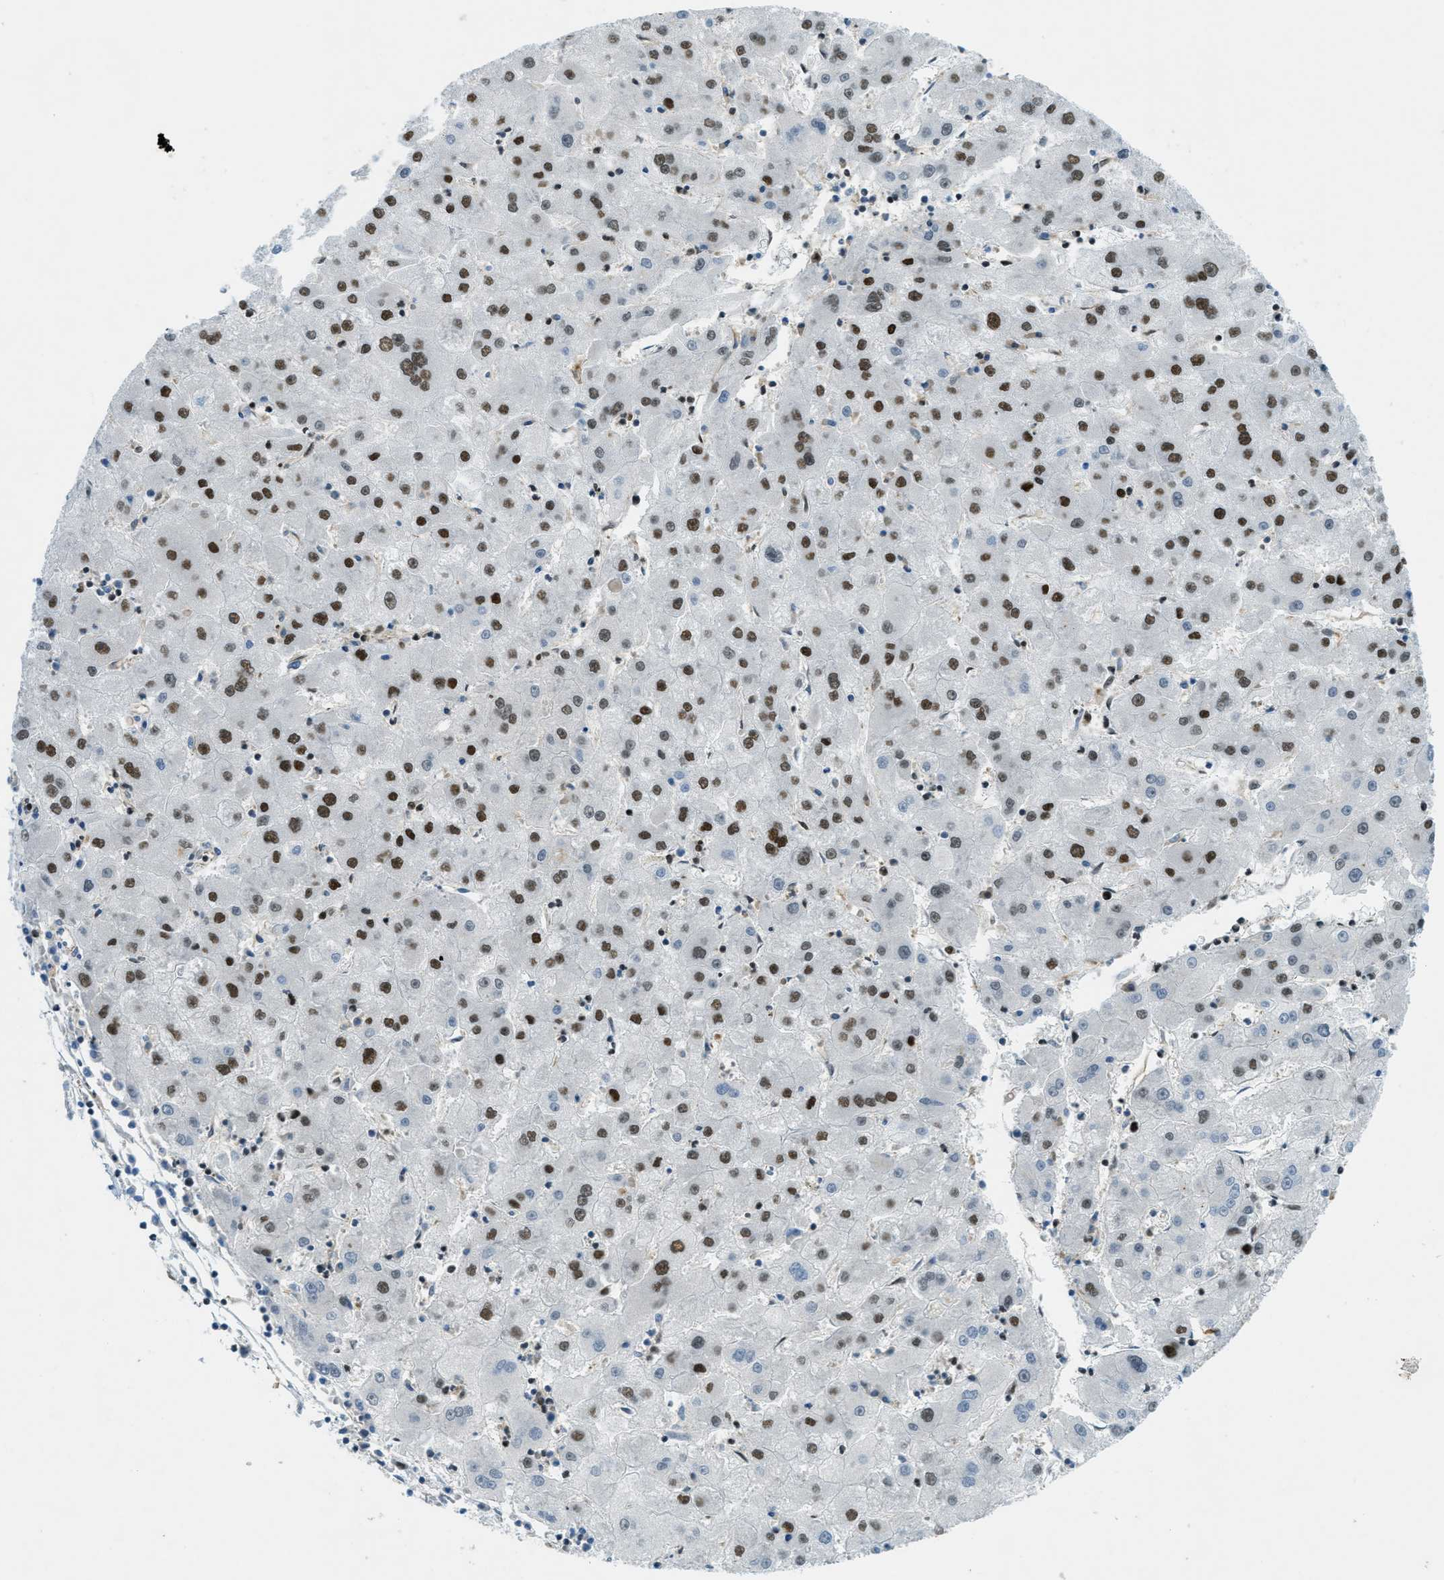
{"staining": {"intensity": "moderate", "quantity": ">75%", "location": "nuclear"}, "tissue": "liver cancer", "cell_type": "Tumor cells", "image_type": "cancer", "snomed": [{"axis": "morphology", "description": "Carcinoma, Hepatocellular, NOS"}, {"axis": "topography", "description": "Liver"}], "caption": "DAB (3,3'-diaminobenzidine) immunohistochemical staining of liver cancer (hepatocellular carcinoma) demonstrates moderate nuclear protein expression in about >75% of tumor cells.", "gene": "ZFR", "patient": {"sex": "male", "age": 72}}